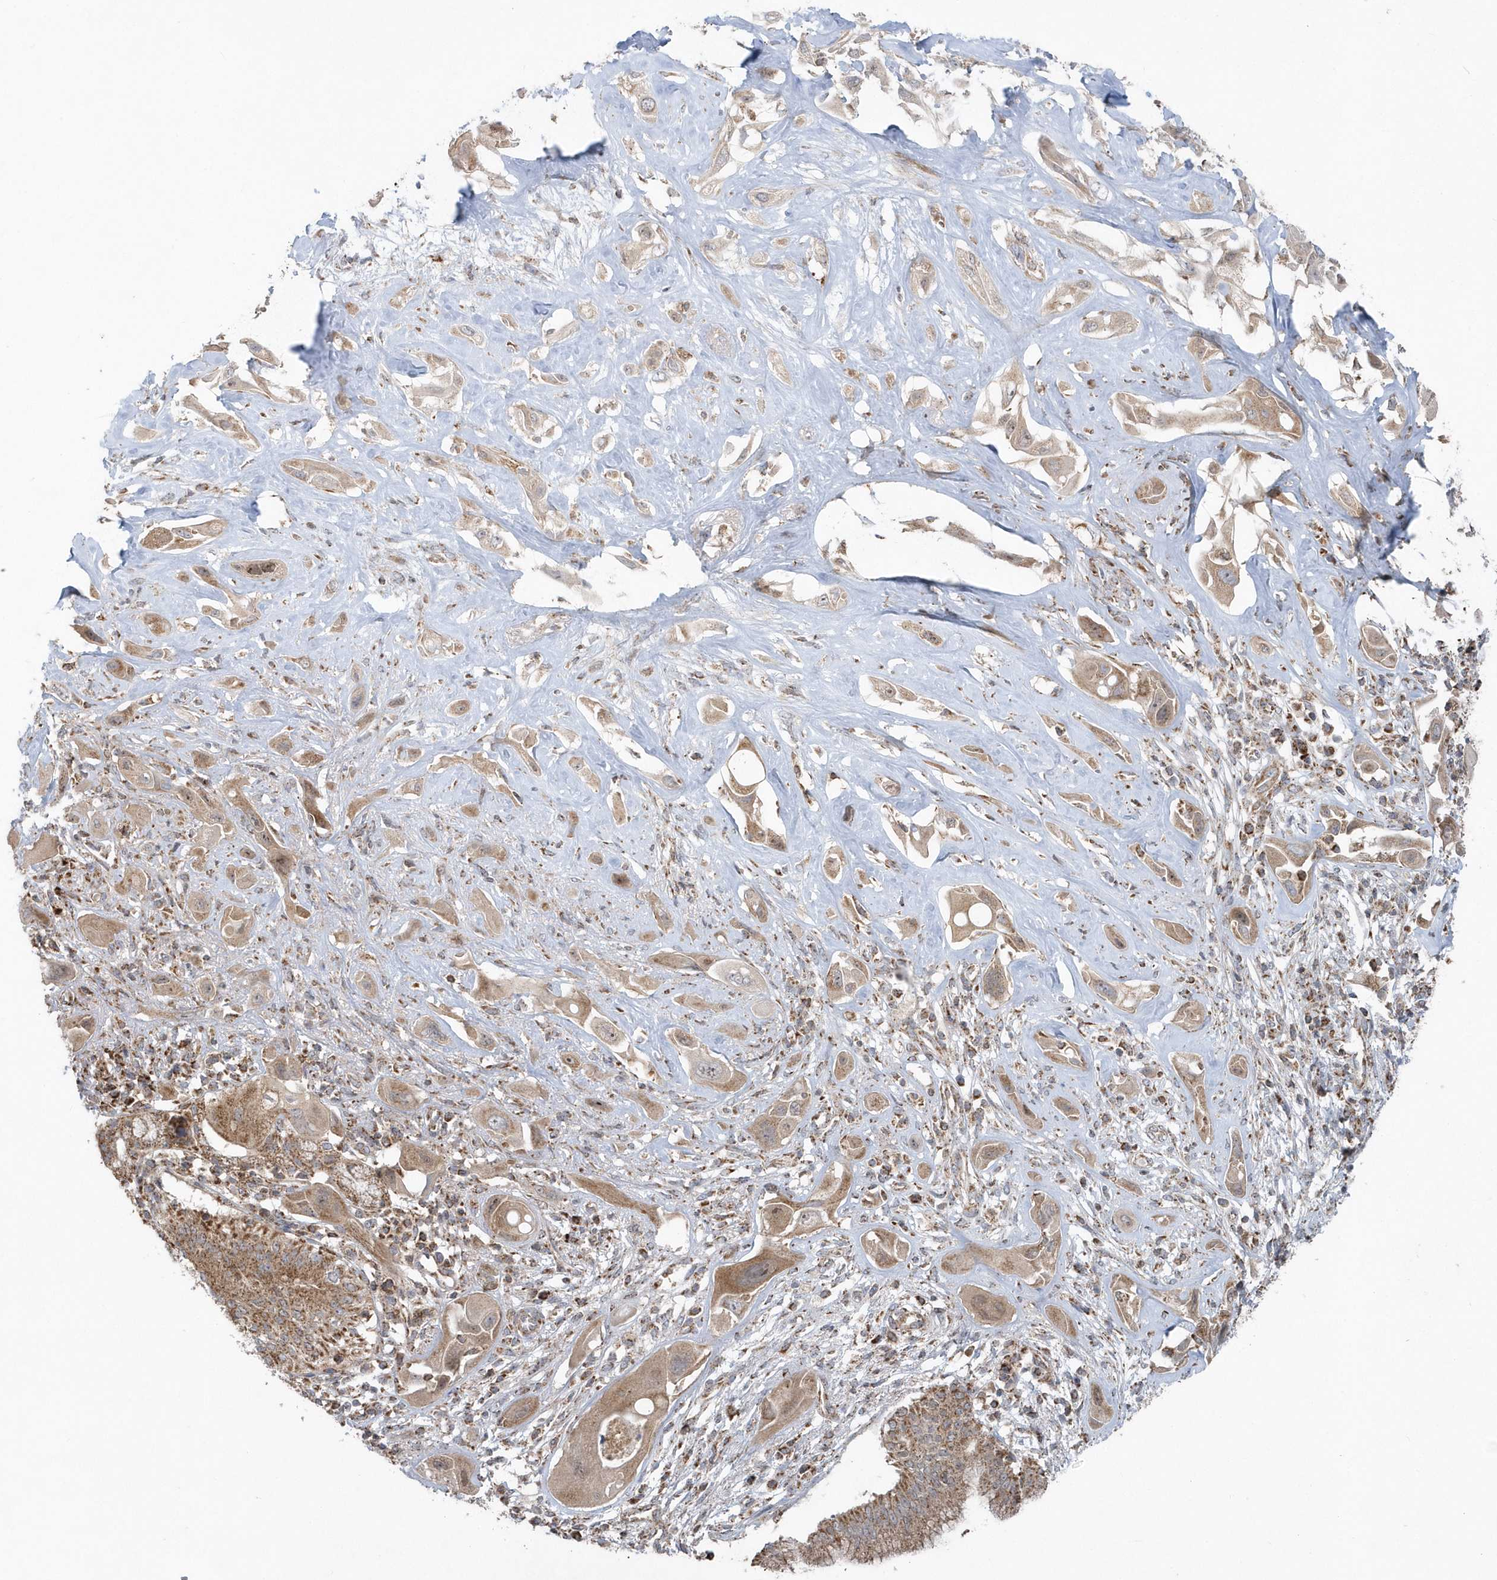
{"staining": {"intensity": "moderate", "quantity": ">75%", "location": "cytoplasmic/membranous"}, "tissue": "pancreatic cancer", "cell_type": "Tumor cells", "image_type": "cancer", "snomed": [{"axis": "morphology", "description": "Adenocarcinoma, NOS"}, {"axis": "topography", "description": "Pancreas"}], "caption": "There is medium levels of moderate cytoplasmic/membranous positivity in tumor cells of pancreatic cancer, as demonstrated by immunohistochemical staining (brown color).", "gene": "PPP1R7", "patient": {"sex": "male", "age": 68}}